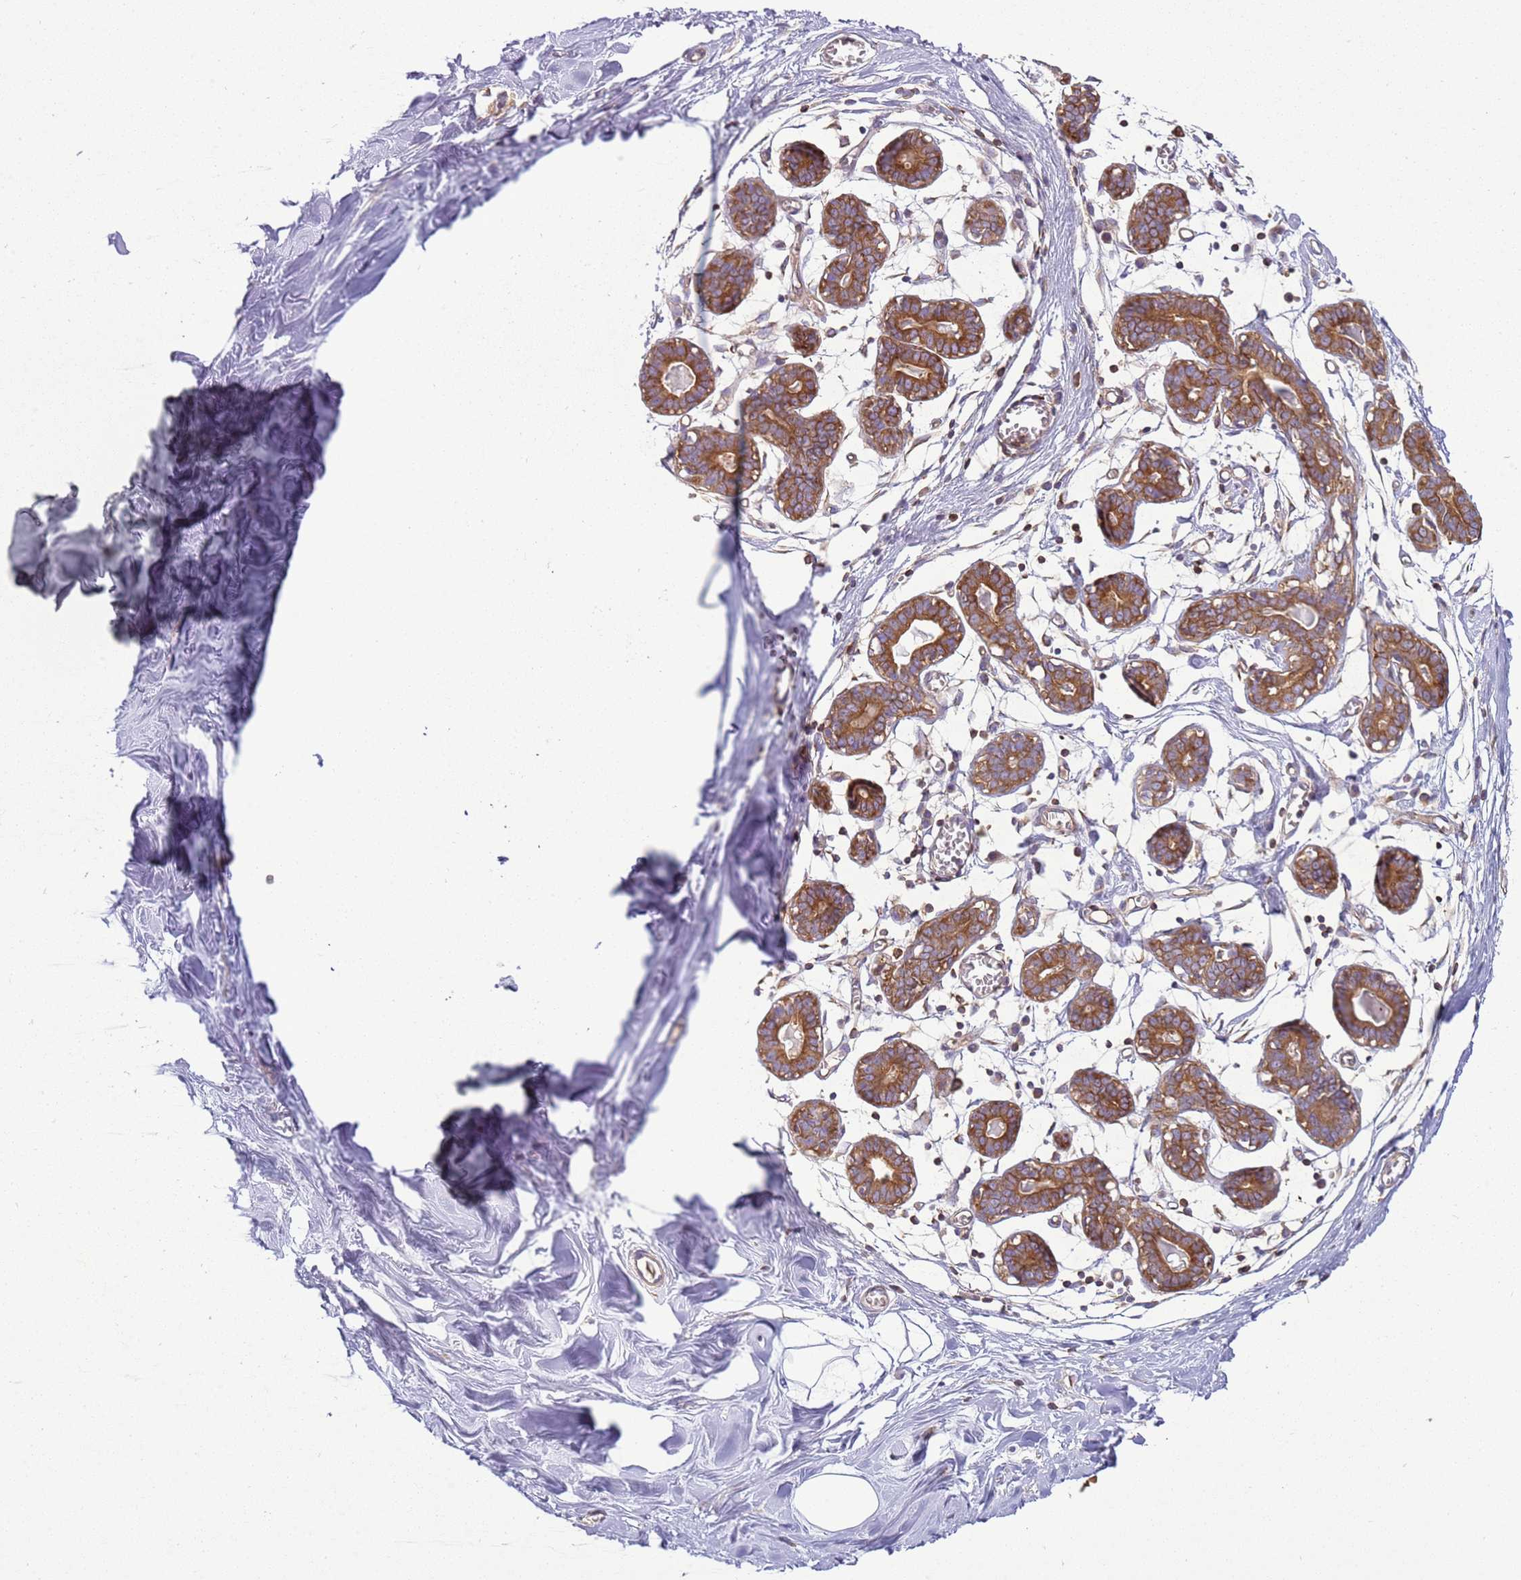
{"staining": {"intensity": "strong", "quantity": ">75%", "location": "cytoplasmic/membranous"}, "tissue": "breast", "cell_type": "Glandular cells", "image_type": "normal", "snomed": [{"axis": "morphology", "description": "Normal tissue, NOS"}, {"axis": "topography", "description": "Breast"}], "caption": "DAB (3,3'-diaminobenzidine) immunohistochemical staining of benign human breast shows strong cytoplasmic/membranous protein expression in about >75% of glandular cells.", "gene": "SNX21", "patient": {"sex": "female", "age": 27}}